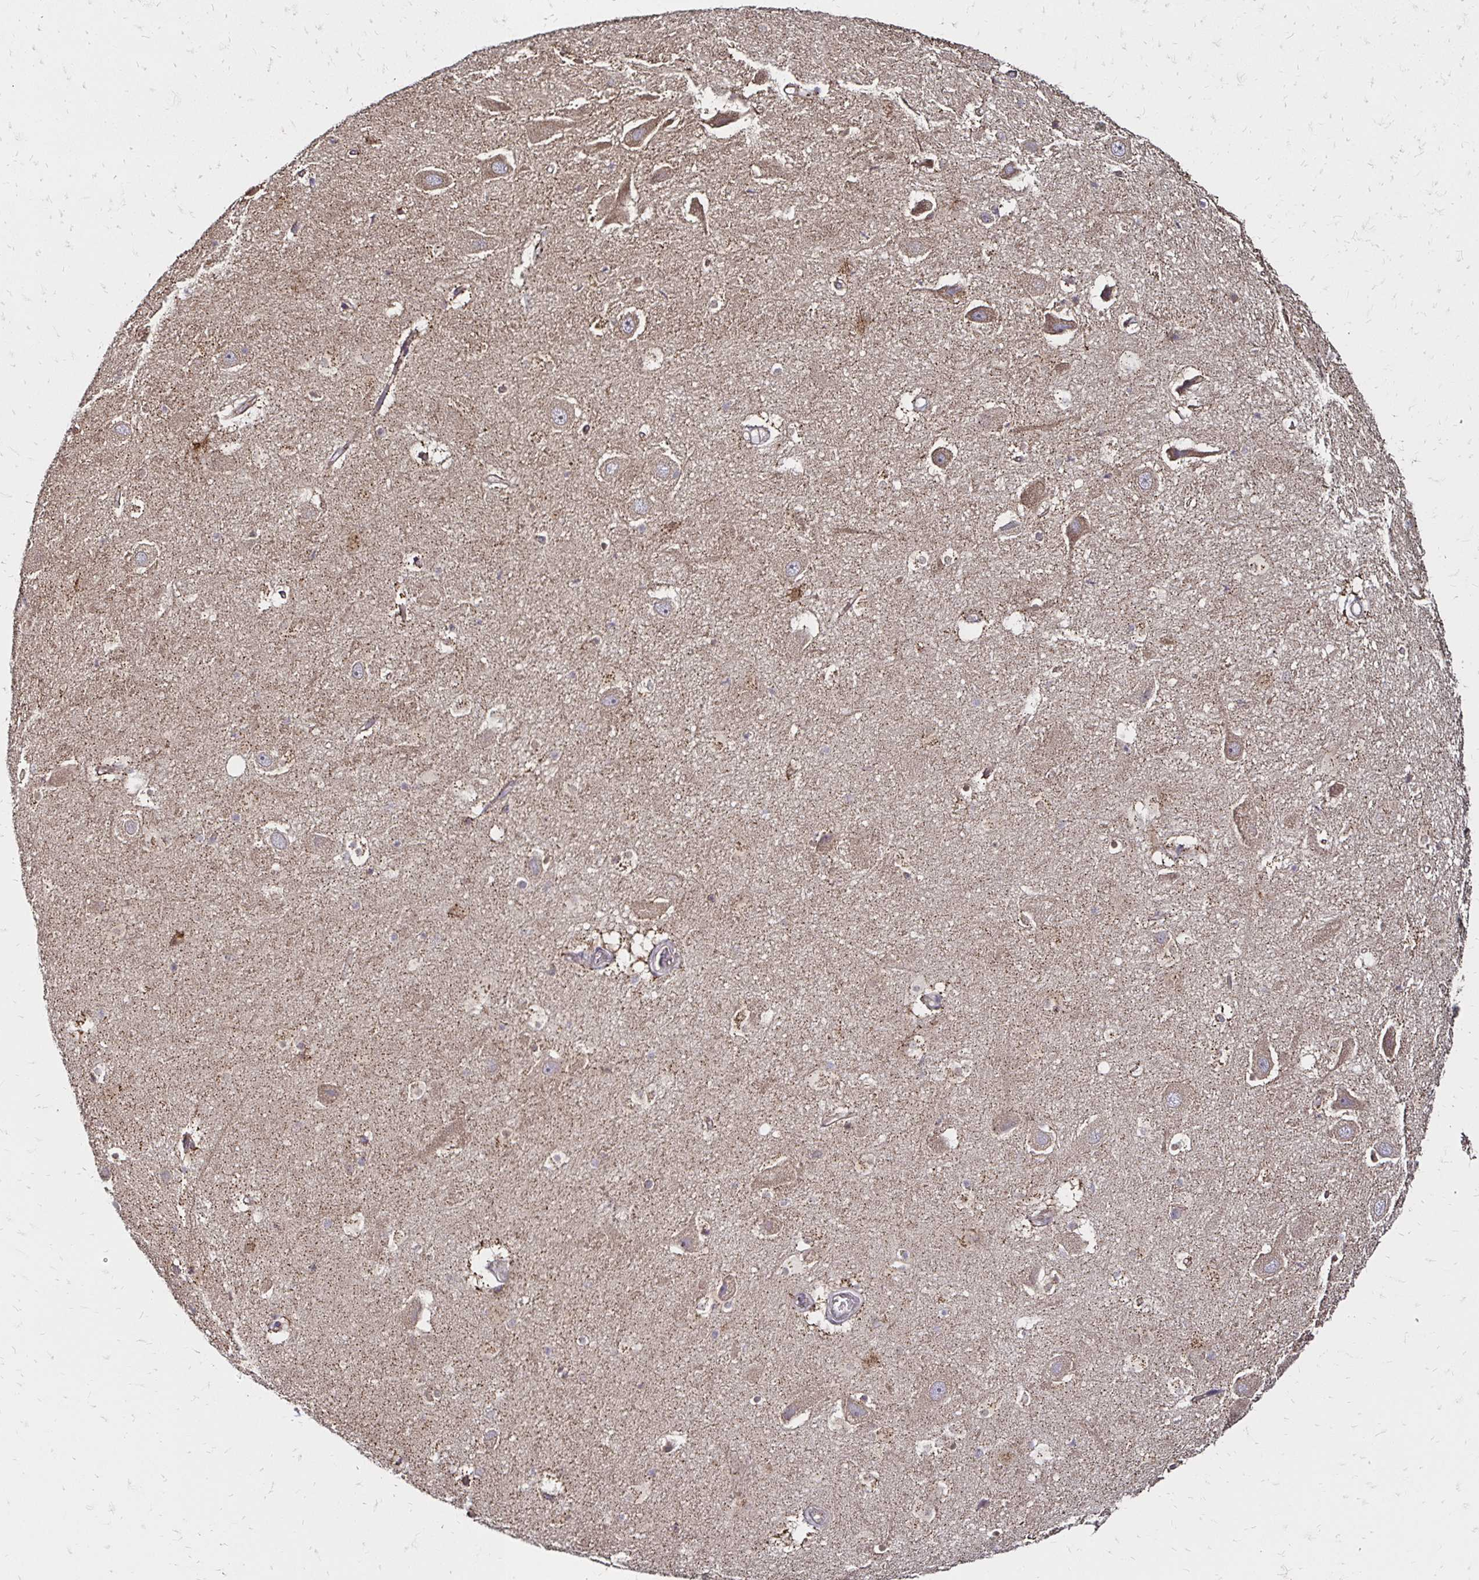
{"staining": {"intensity": "negative", "quantity": "none", "location": "none"}, "tissue": "hippocampus", "cell_type": "Glial cells", "image_type": "normal", "snomed": [{"axis": "morphology", "description": "Normal tissue, NOS"}, {"axis": "topography", "description": "Hippocampus"}], "caption": "The IHC micrograph has no significant staining in glial cells of hippocampus.", "gene": "ZW10", "patient": {"sex": "male", "age": 26}}